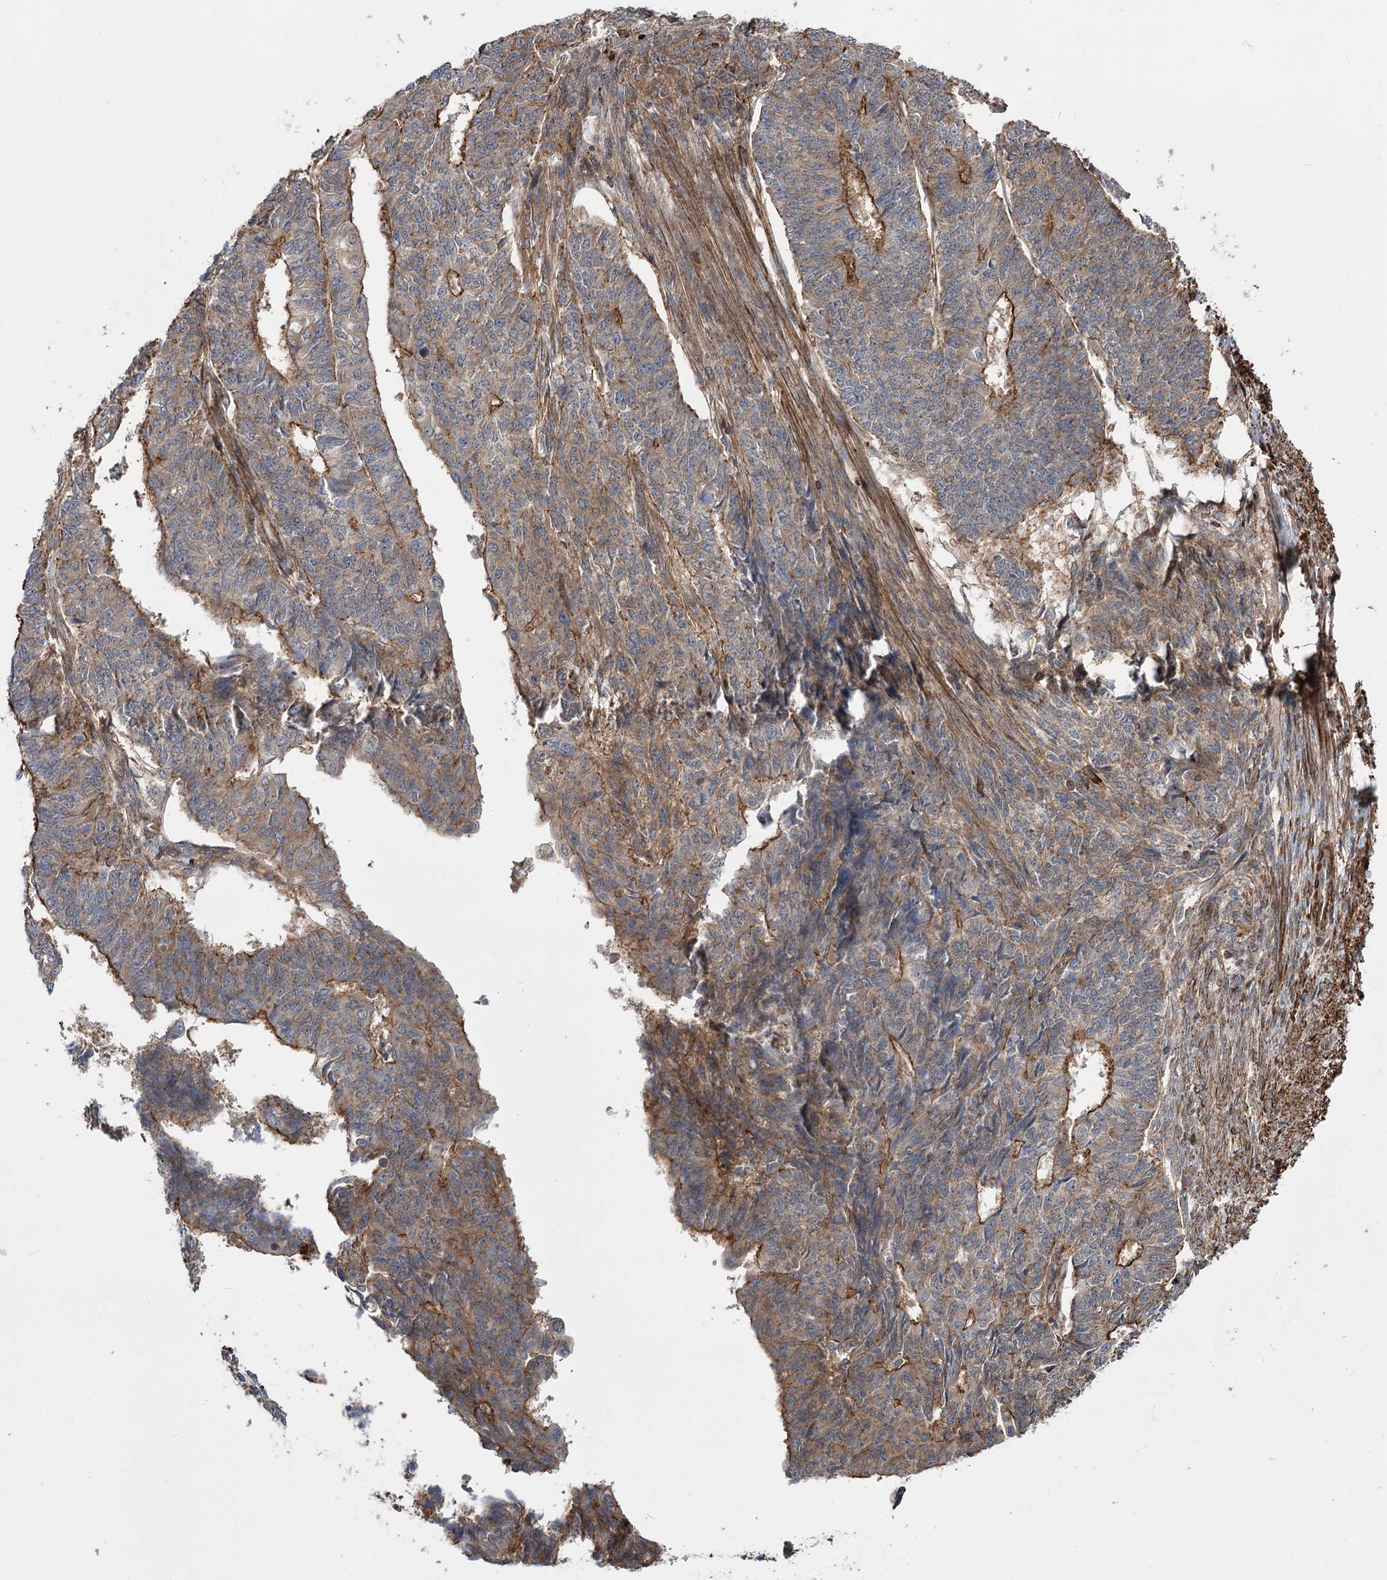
{"staining": {"intensity": "moderate", "quantity": "25%-75%", "location": "cytoplasmic/membranous"}, "tissue": "endometrial cancer", "cell_type": "Tumor cells", "image_type": "cancer", "snomed": [{"axis": "morphology", "description": "Adenocarcinoma, NOS"}, {"axis": "topography", "description": "Endometrium"}], "caption": "Endometrial adenocarcinoma stained with a protein marker reveals moderate staining in tumor cells.", "gene": "DPP3", "patient": {"sex": "female", "age": 32}}